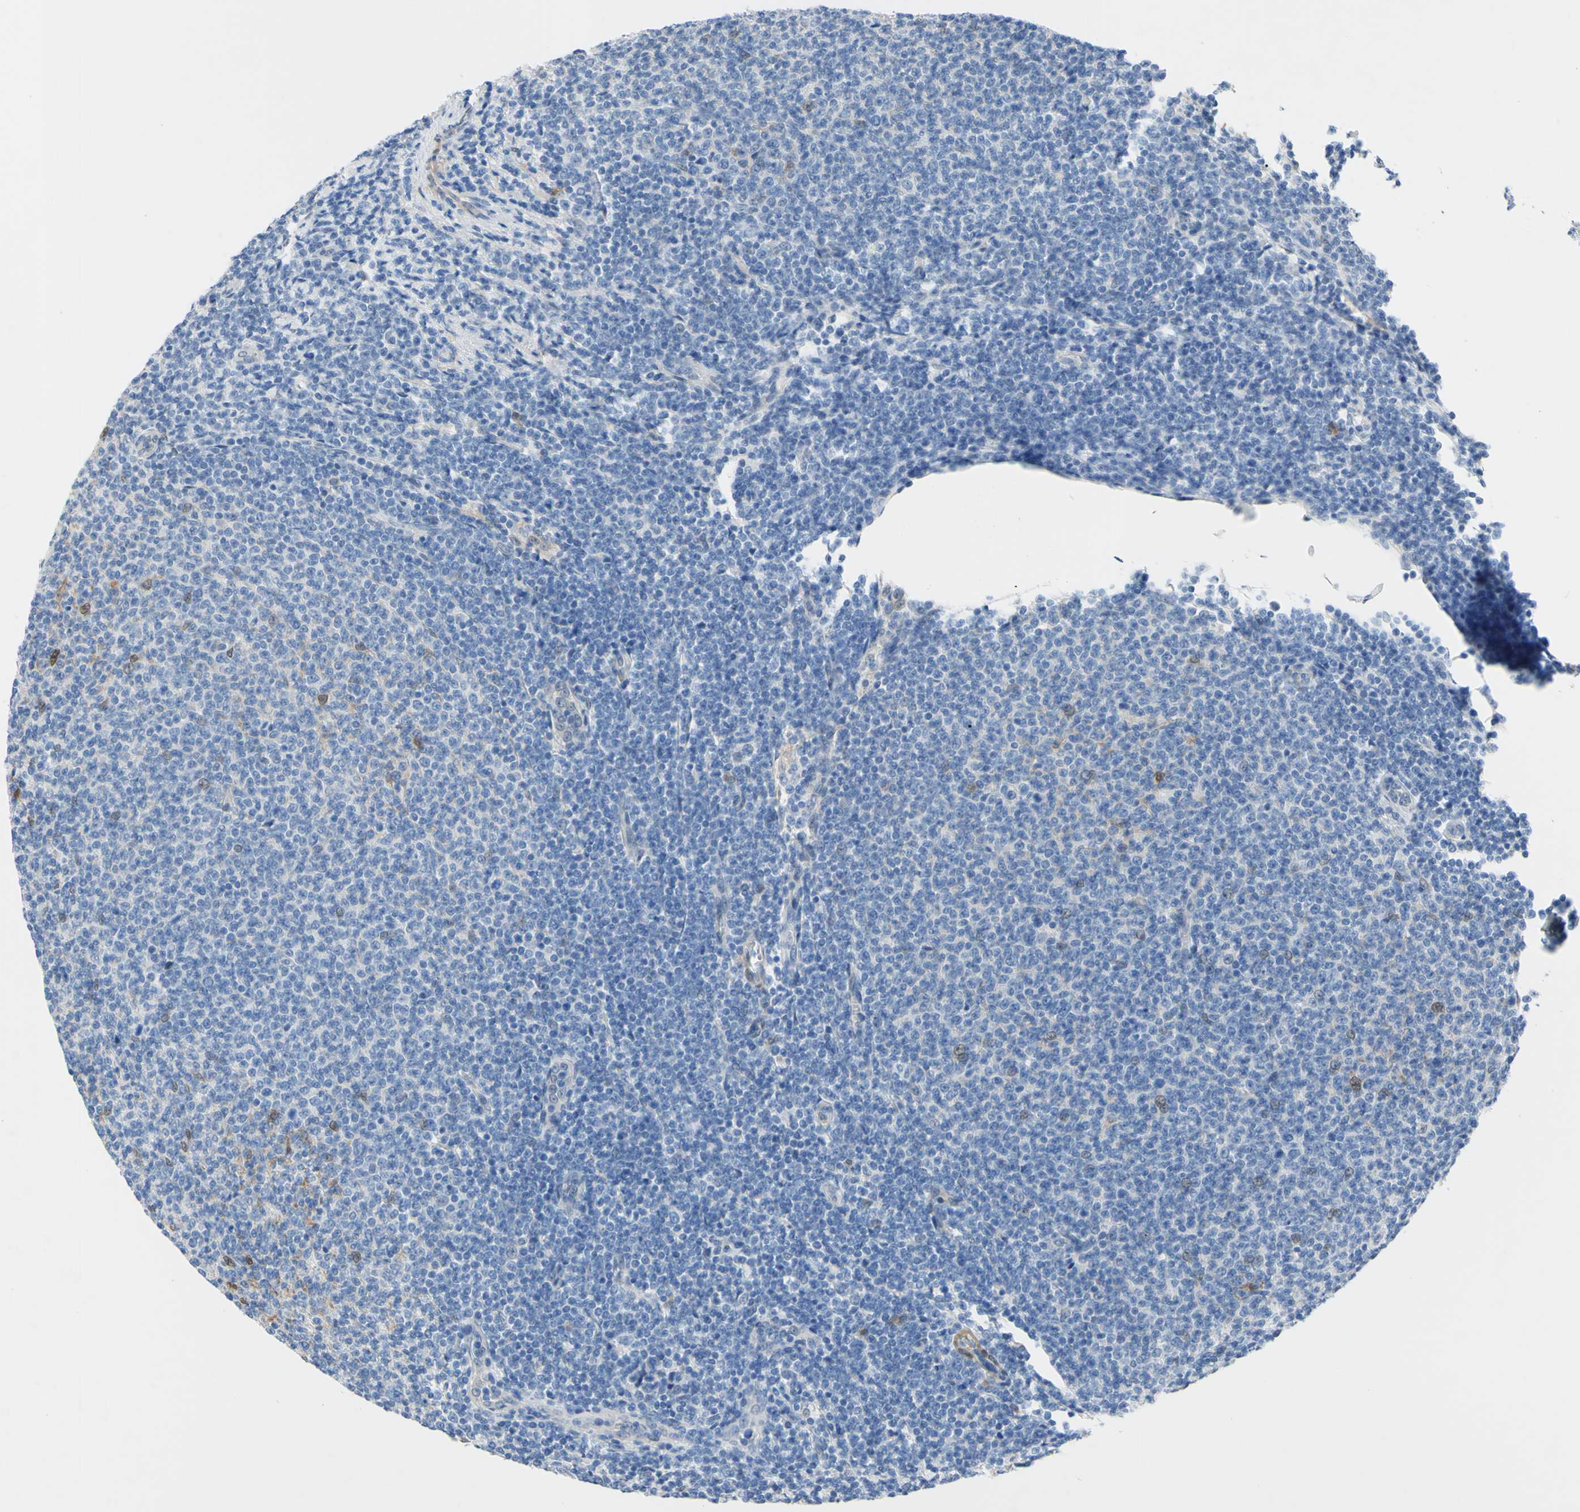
{"staining": {"intensity": "weak", "quantity": "<25%", "location": "cytoplasmic/membranous"}, "tissue": "lymphoma", "cell_type": "Tumor cells", "image_type": "cancer", "snomed": [{"axis": "morphology", "description": "Malignant lymphoma, non-Hodgkin's type, Low grade"}, {"axis": "topography", "description": "Lymph node"}], "caption": "Micrograph shows no significant protein expression in tumor cells of lymphoma.", "gene": "NOL3", "patient": {"sex": "male", "age": 66}}